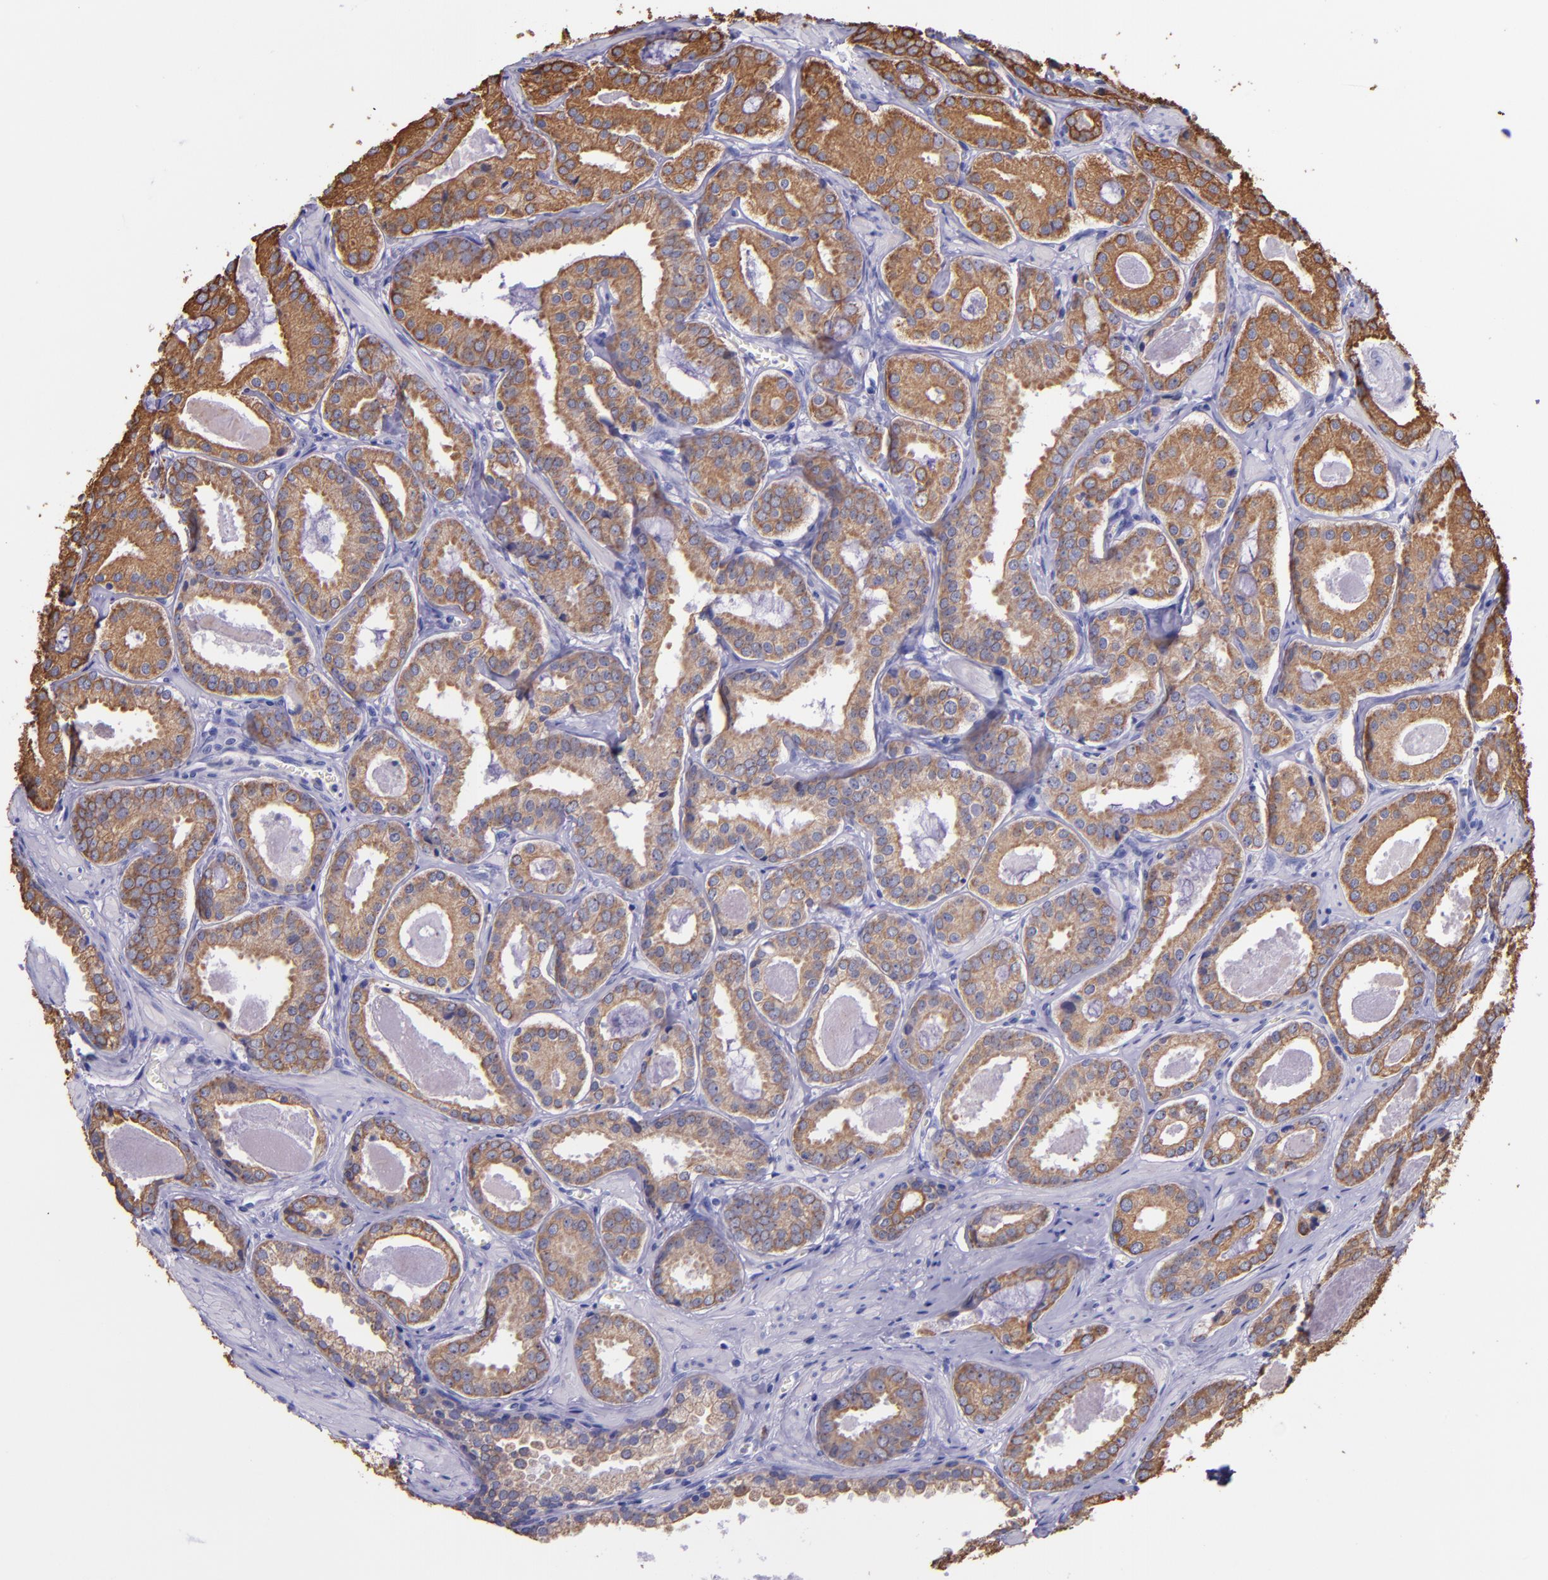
{"staining": {"intensity": "moderate", "quantity": ">75%", "location": "cytoplasmic/membranous"}, "tissue": "prostate cancer", "cell_type": "Tumor cells", "image_type": "cancer", "snomed": [{"axis": "morphology", "description": "Adenocarcinoma, Medium grade"}, {"axis": "topography", "description": "Prostate"}], "caption": "Protein staining by immunohistochemistry shows moderate cytoplasmic/membranous staining in approximately >75% of tumor cells in medium-grade adenocarcinoma (prostate).", "gene": "KRT4", "patient": {"sex": "male", "age": 64}}